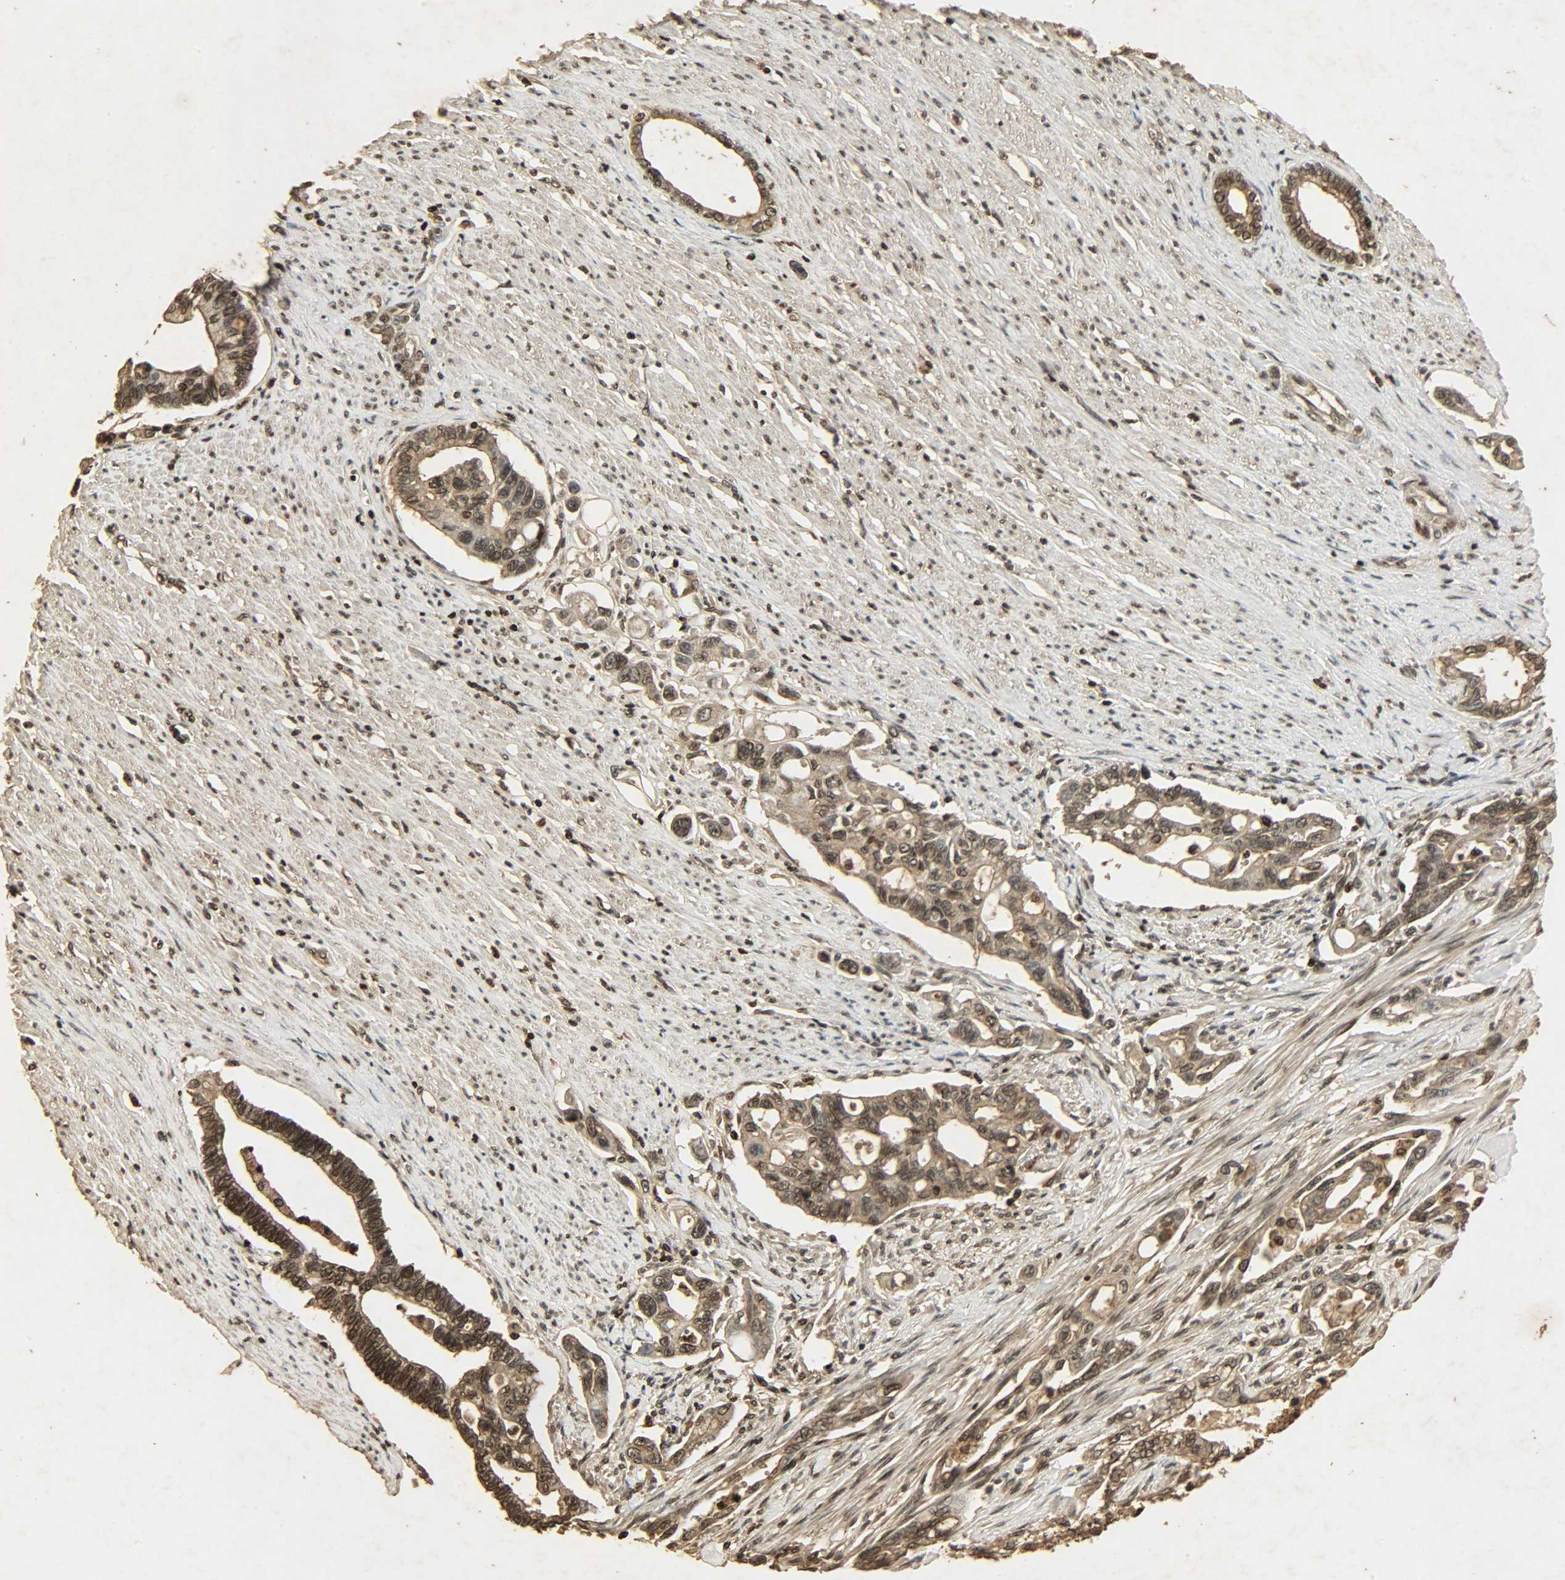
{"staining": {"intensity": "strong", "quantity": ">75%", "location": "cytoplasmic/membranous,nuclear"}, "tissue": "pancreatic cancer", "cell_type": "Tumor cells", "image_type": "cancer", "snomed": [{"axis": "morphology", "description": "Normal tissue, NOS"}, {"axis": "topography", "description": "Pancreas"}], "caption": "Pancreatic cancer stained for a protein (brown) displays strong cytoplasmic/membranous and nuclear positive expression in approximately >75% of tumor cells.", "gene": "PPP3R1", "patient": {"sex": "male", "age": 42}}